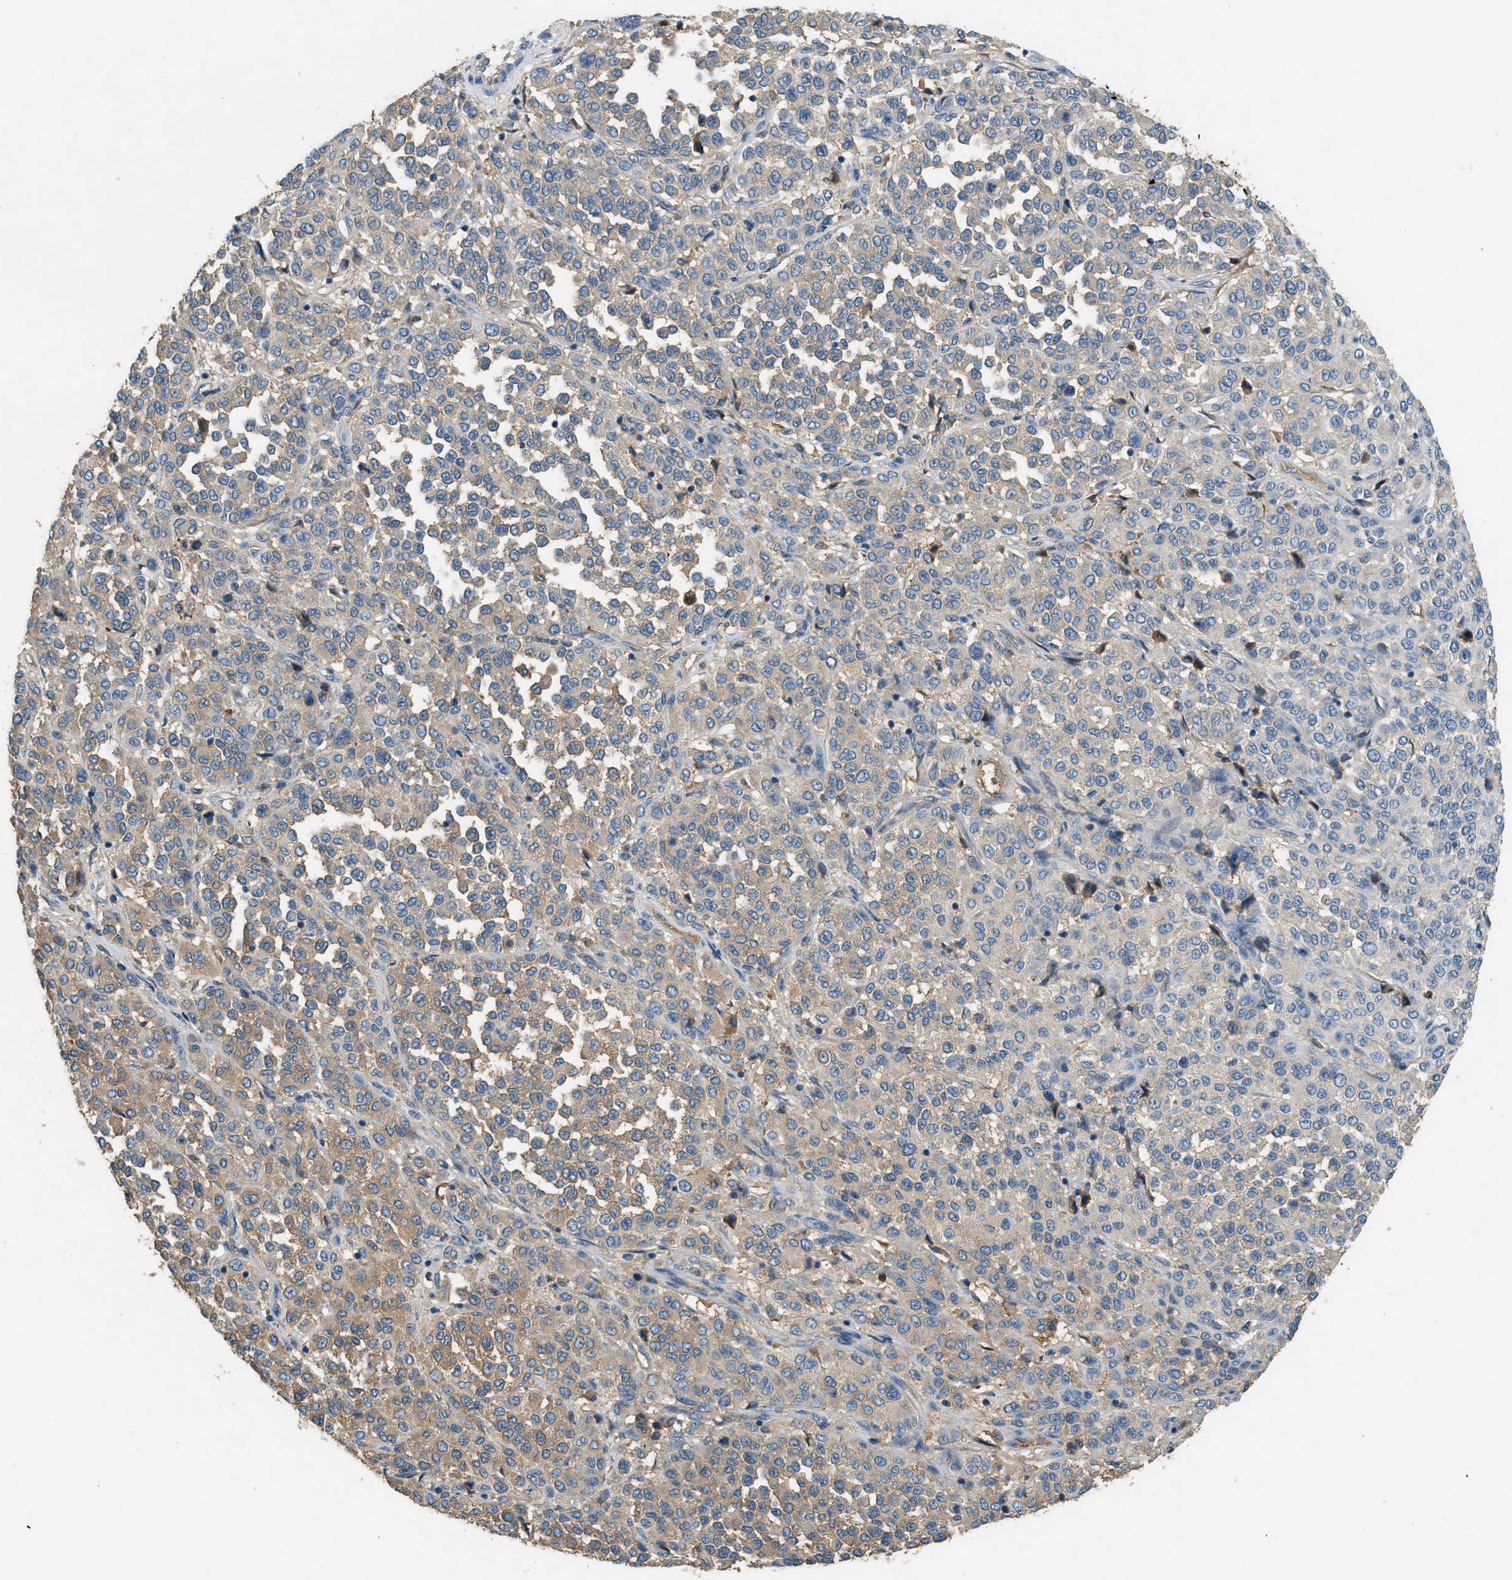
{"staining": {"intensity": "moderate", "quantity": "<25%", "location": "cytoplasmic/membranous"}, "tissue": "melanoma", "cell_type": "Tumor cells", "image_type": "cancer", "snomed": [{"axis": "morphology", "description": "Malignant melanoma, Metastatic site"}, {"axis": "topography", "description": "Pancreas"}], "caption": "Protein staining reveals moderate cytoplasmic/membranous staining in approximately <25% of tumor cells in melanoma.", "gene": "STC1", "patient": {"sex": "female", "age": 30}}